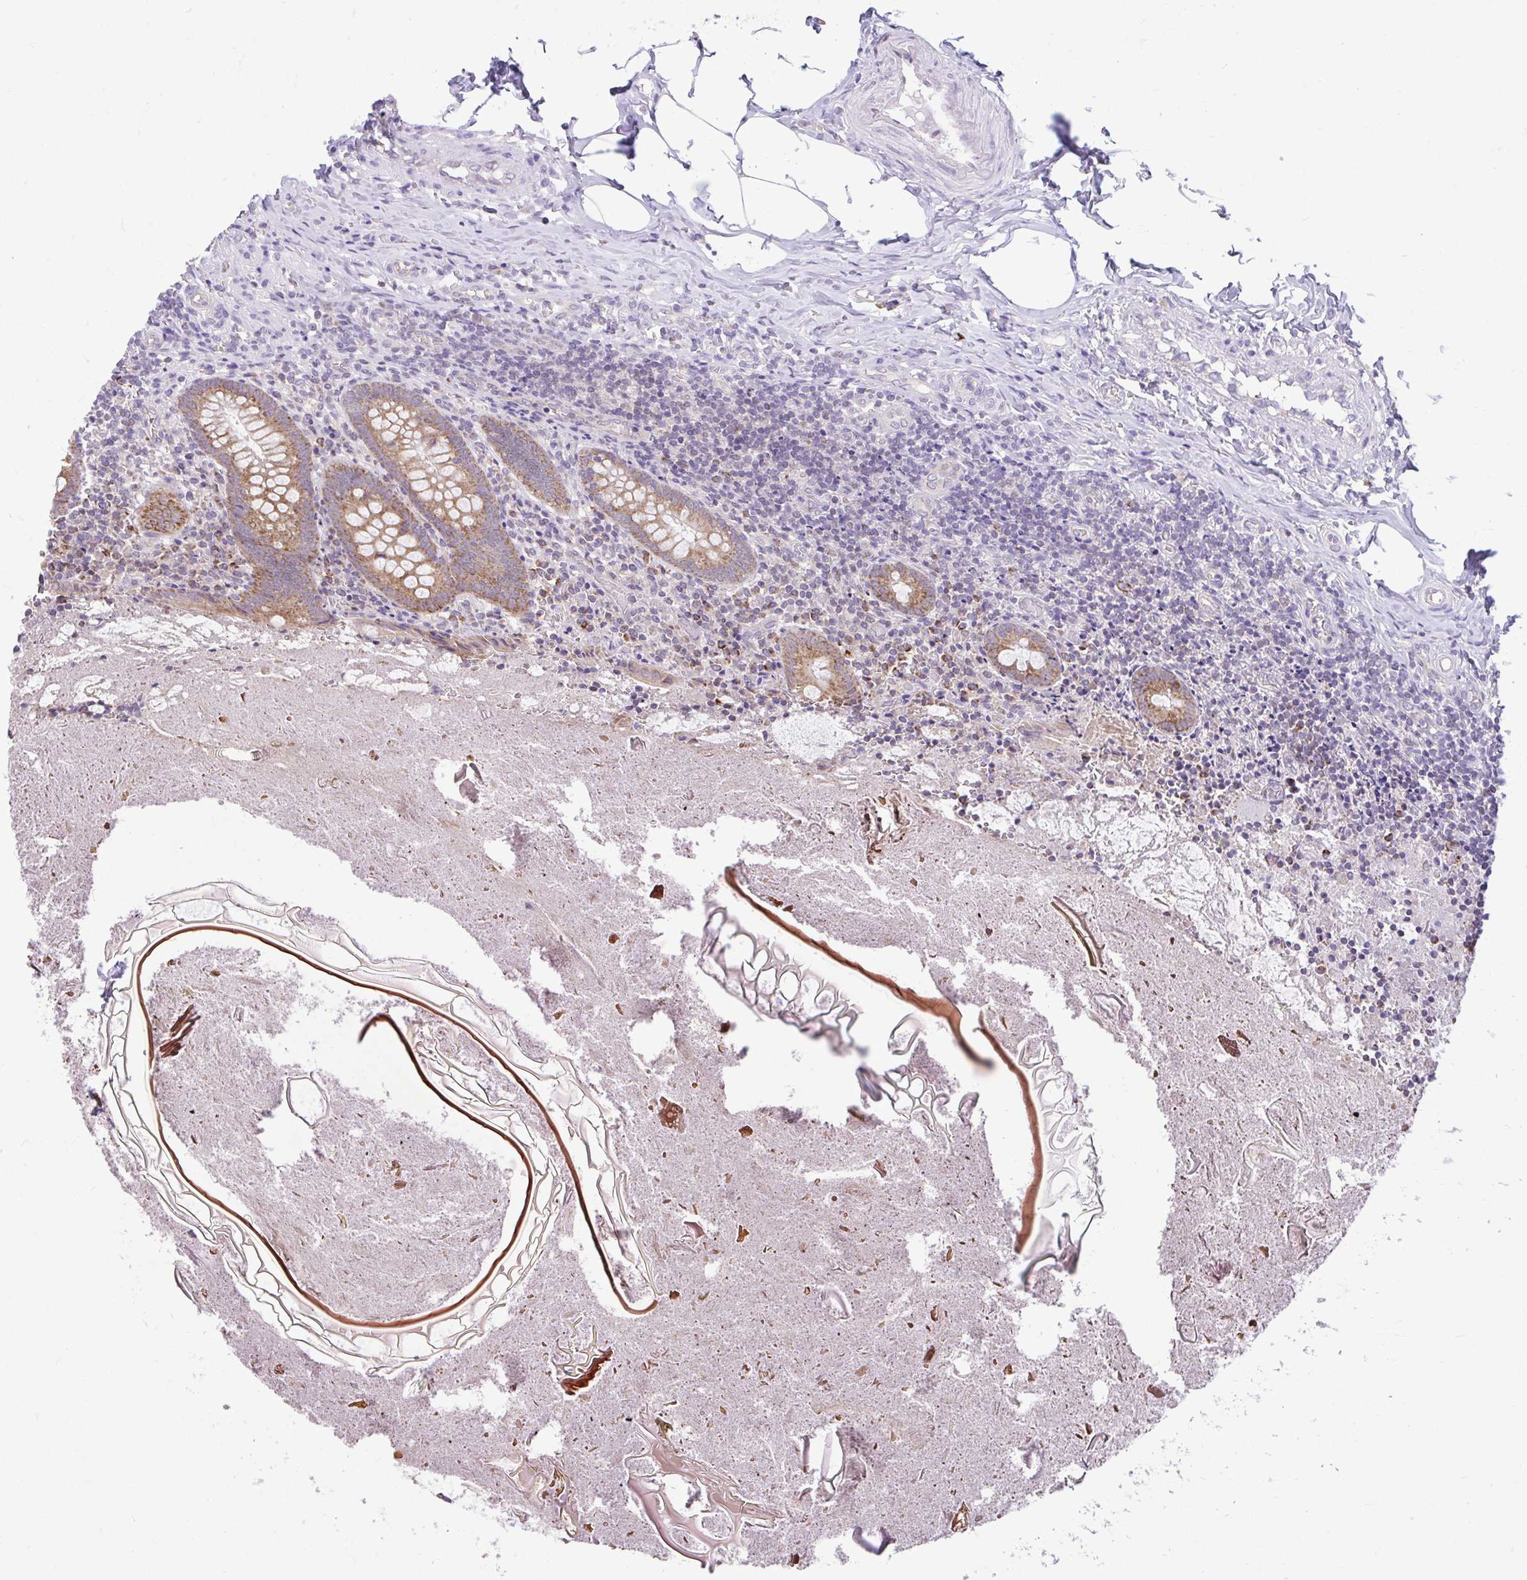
{"staining": {"intensity": "moderate", "quantity": ">75%", "location": "cytoplasmic/membranous"}, "tissue": "appendix", "cell_type": "Glandular cells", "image_type": "normal", "snomed": [{"axis": "morphology", "description": "Normal tissue, NOS"}, {"axis": "topography", "description": "Appendix"}], "caption": "The photomicrograph displays staining of normal appendix, revealing moderate cytoplasmic/membranous protein staining (brown color) within glandular cells. (IHC, brightfield microscopy, high magnification).", "gene": "PYCR2", "patient": {"sex": "female", "age": 17}}